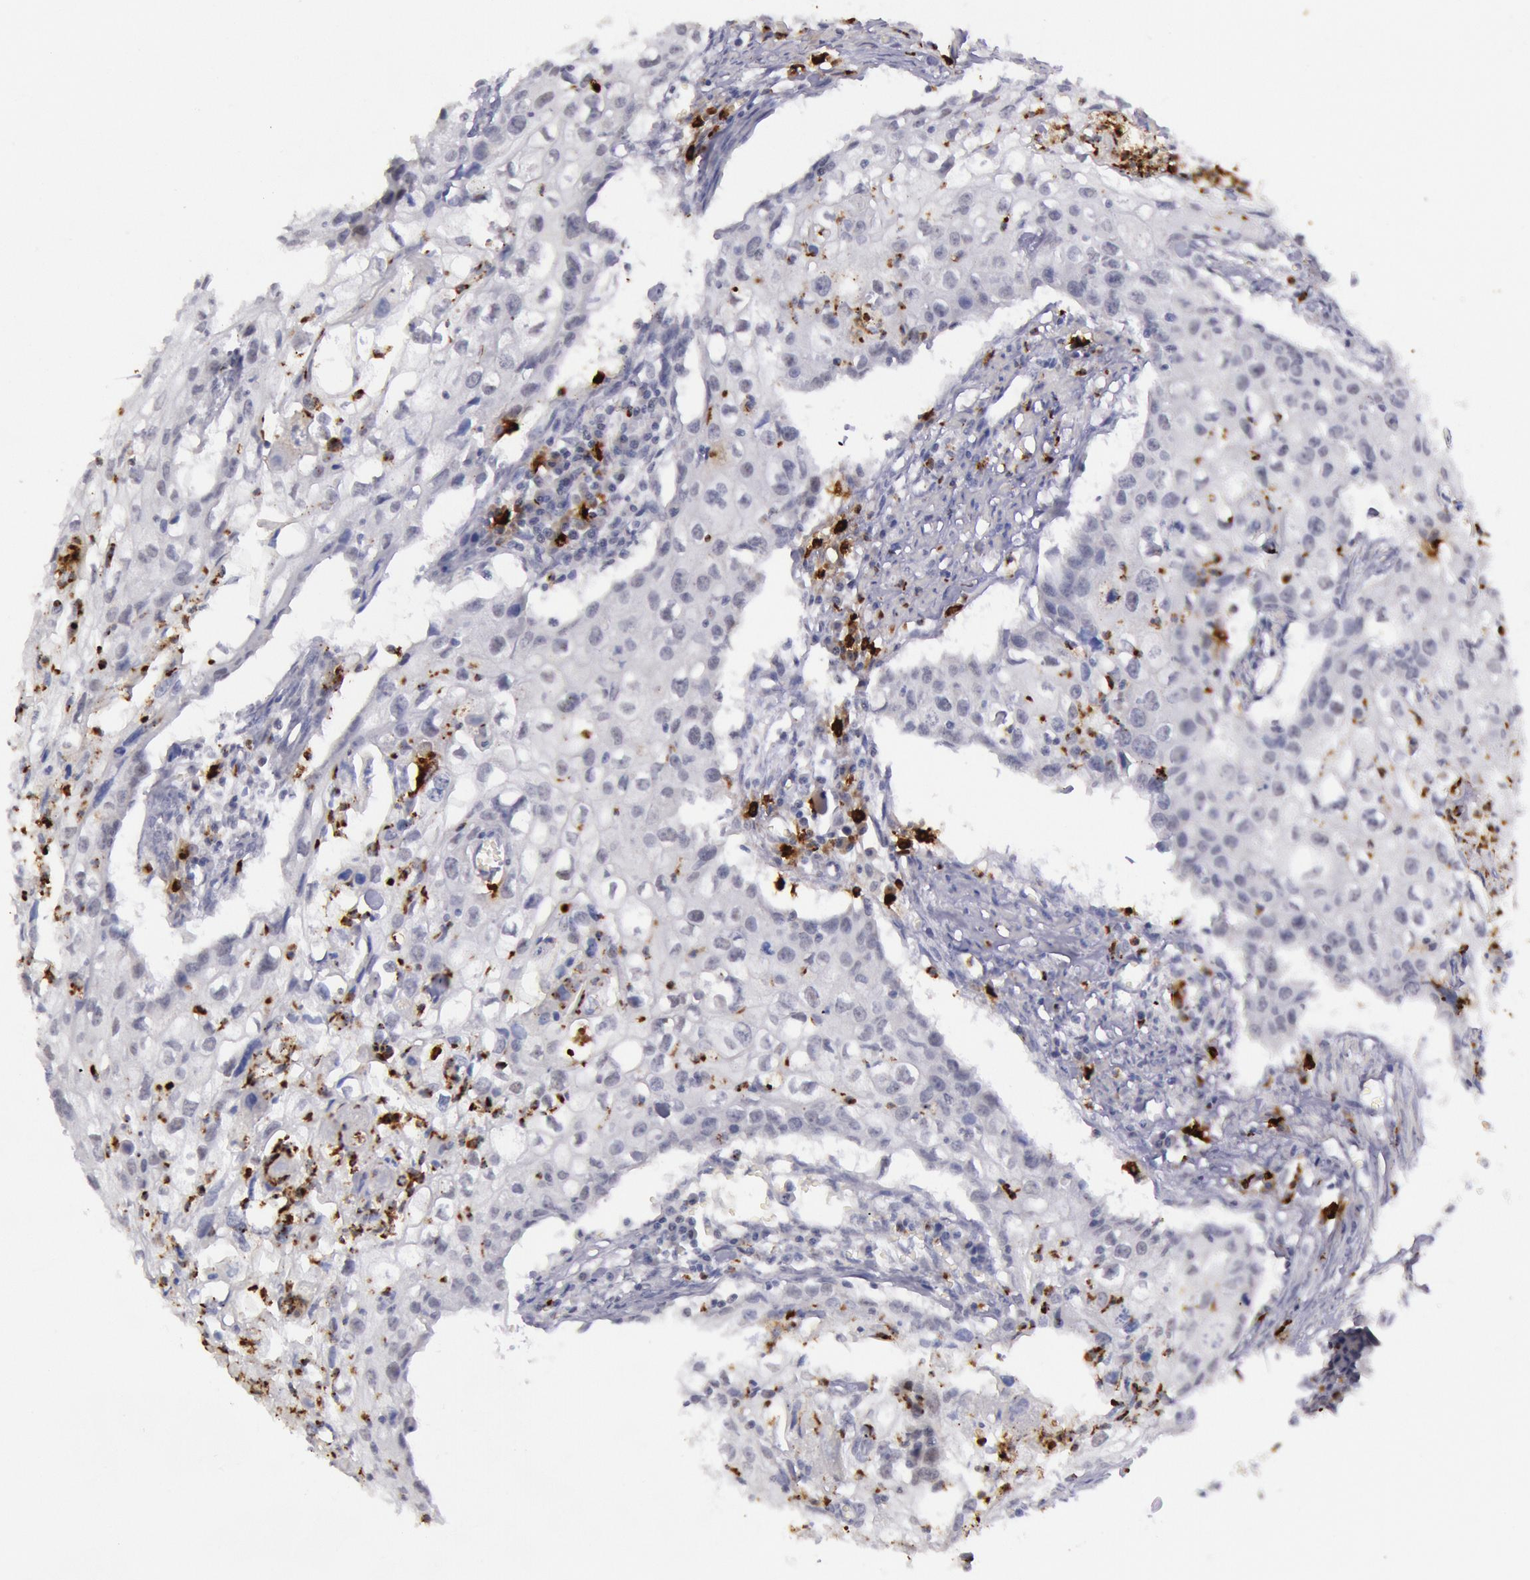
{"staining": {"intensity": "negative", "quantity": "none", "location": "none"}, "tissue": "urothelial cancer", "cell_type": "Tumor cells", "image_type": "cancer", "snomed": [{"axis": "morphology", "description": "Urothelial carcinoma, High grade"}, {"axis": "topography", "description": "Urinary bladder"}], "caption": "The photomicrograph demonstrates no staining of tumor cells in high-grade urothelial carcinoma.", "gene": "KDM6A", "patient": {"sex": "male", "age": 54}}